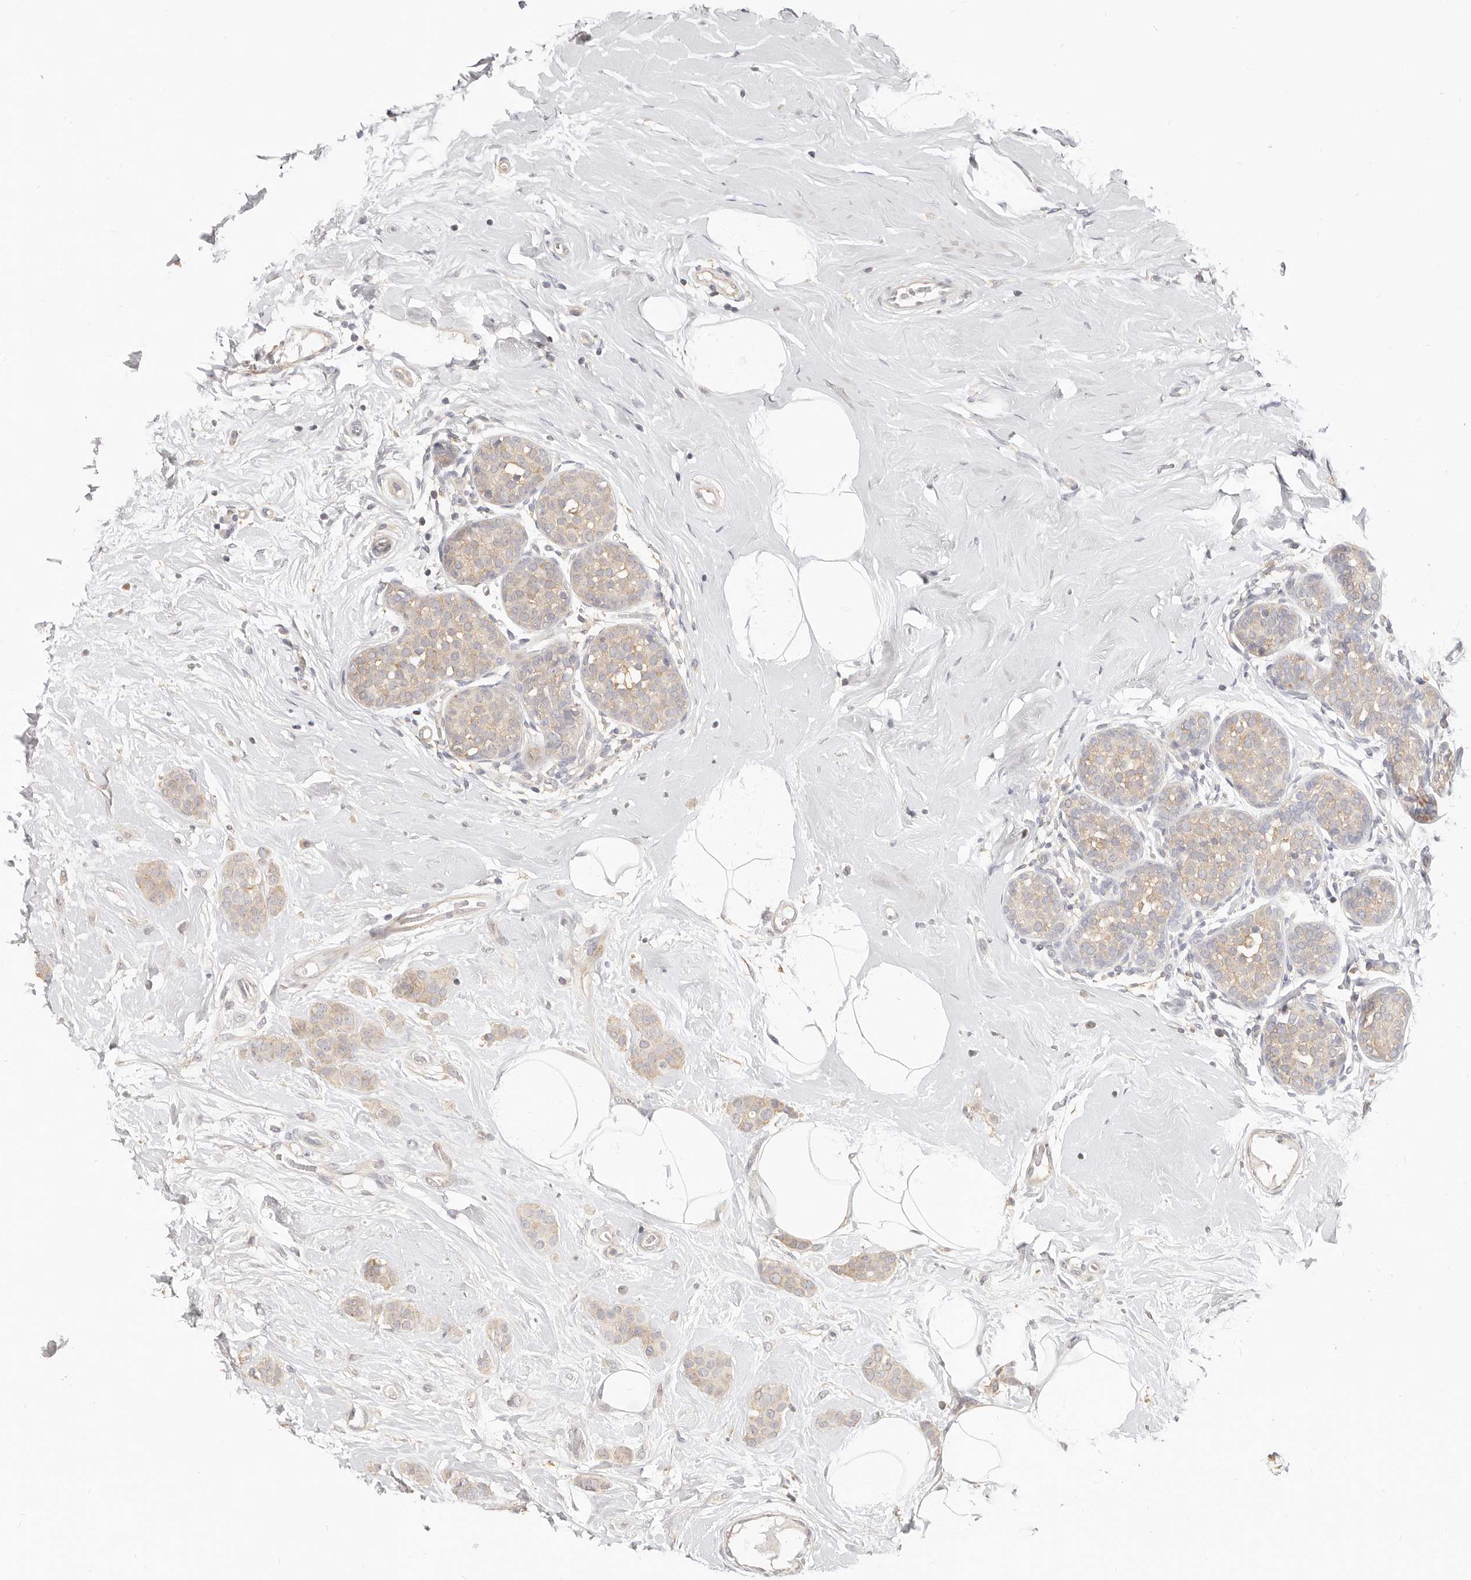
{"staining": {"intensity": "weak", "quantity": "25%-75%", "location": "cytoplasmic/membranous"}, "tissue": "breast cancer", "cell_type": "Tumor cells", "image_type": "cancer", "snomed": [{"axis": "morphology", "description": "Lobular carcinoma, in situ"}, {"axis": "morphology", "description": "Lobular carcinoma"}, {"axis": "topography", "description": "Breast"}], "caption": "Immunohistochemistry (DAB) staining of lobular carcinoma in situ (breast) displays weak cytoplasmic/membranous protein expression in approximately 25%-75% of tumor cells. The staining was performed using DAB, with brown indicating positive protein expression. Nuclei are stained blue with hematoxylin.", "gene": "DTNBP1", "patient": {"sex": "female", "age": 41}}